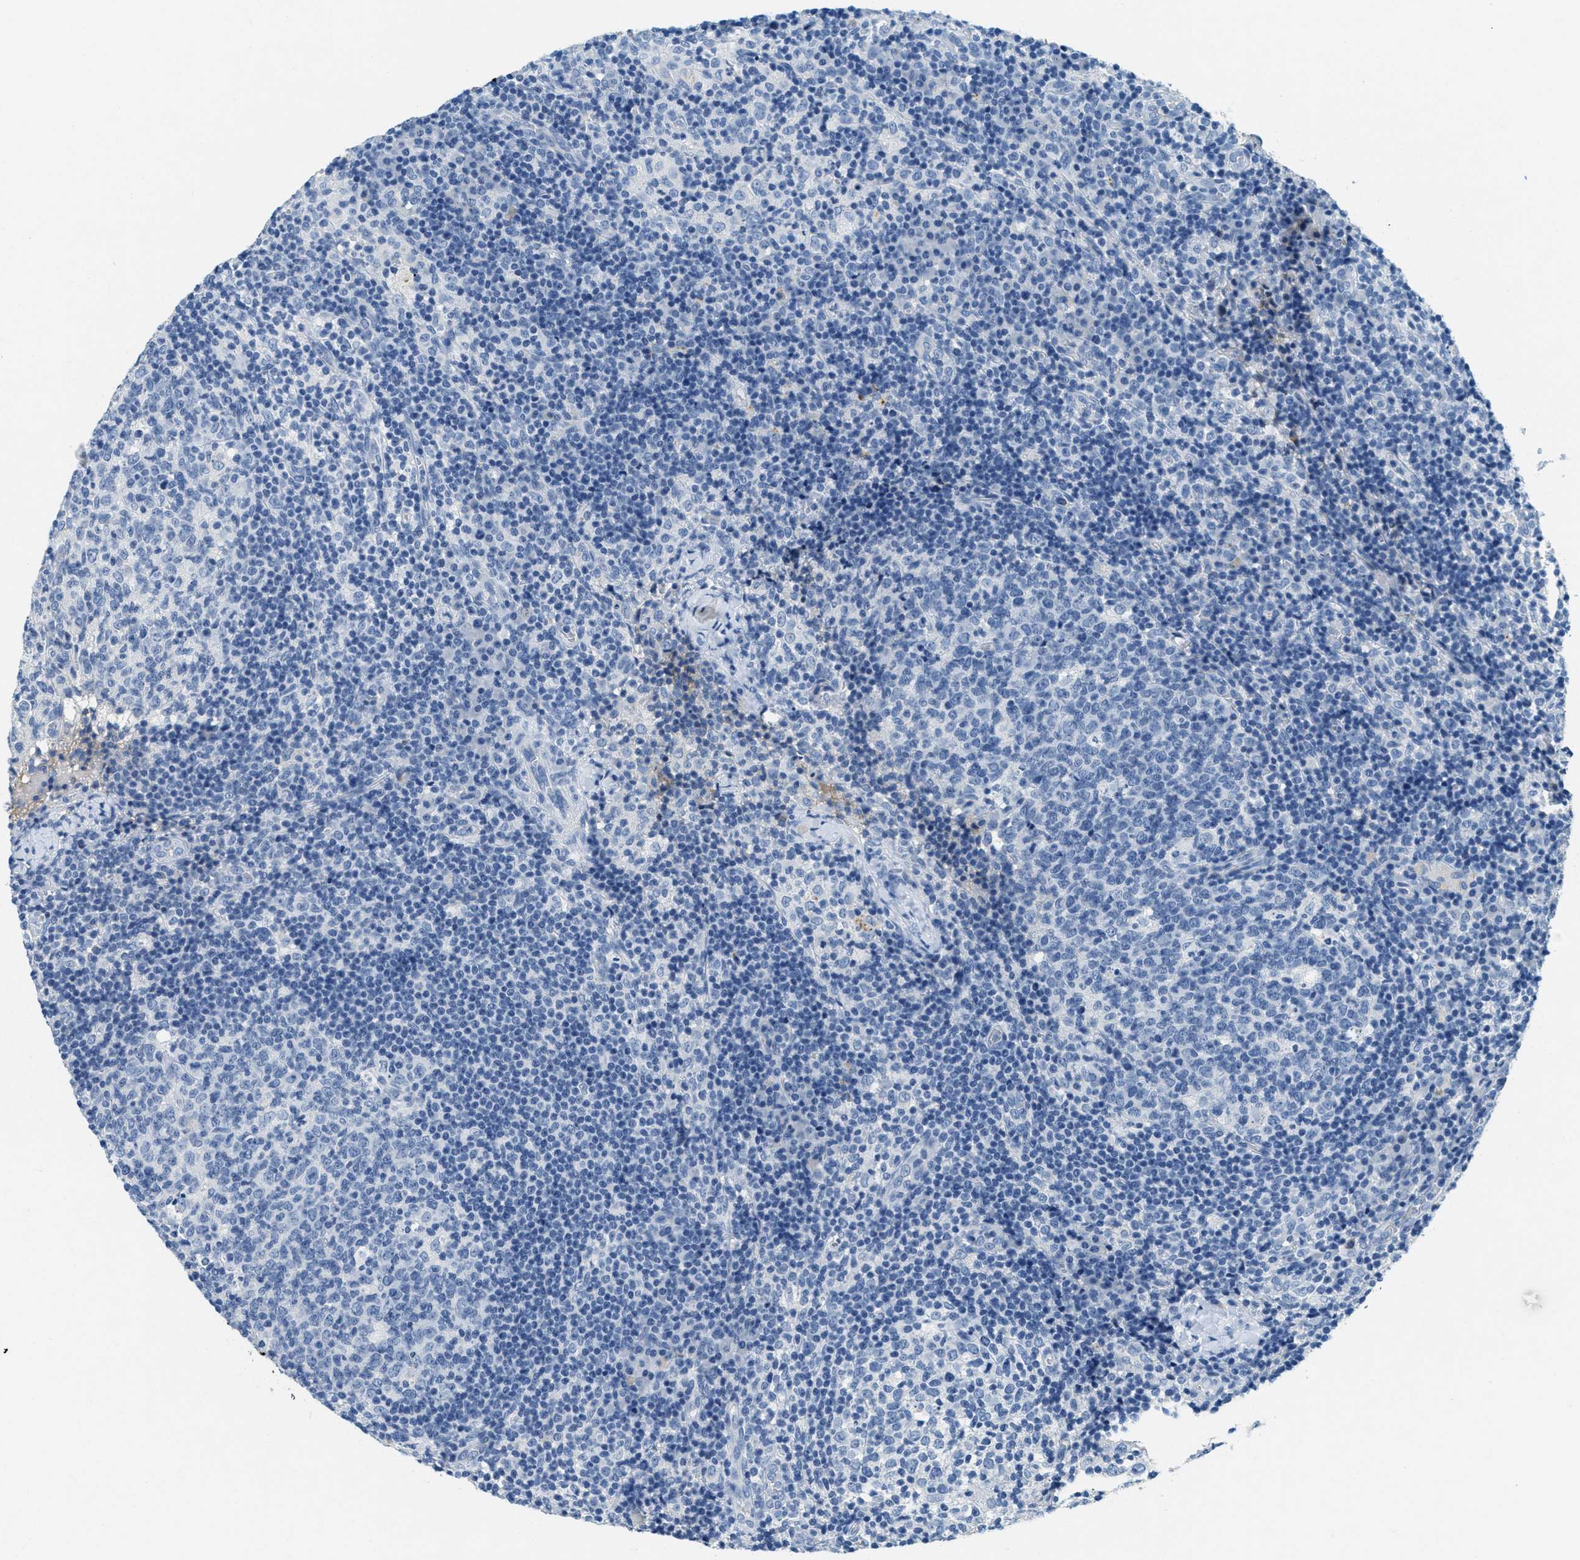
{"staining": {"intensity": "negative", "quantity": "none", "location": "none"}, "tissue": "lymph node", "cell_type": "Germinal center cells", "image_type": "normal", "snomed": [{"axis": "morphology", "description": "Normal tissue, NOS"}, {"axis": "morphology", "description": "Inflammation, NOS"}, {"axis": "topography", "description": "Lymph node"}], "caption": "Protein analysis of unremarkable lymph node exhibits no significant positivity in germinal center cells.", "gene": "A2M", "patient": {"sex": "male", "age": 55}}